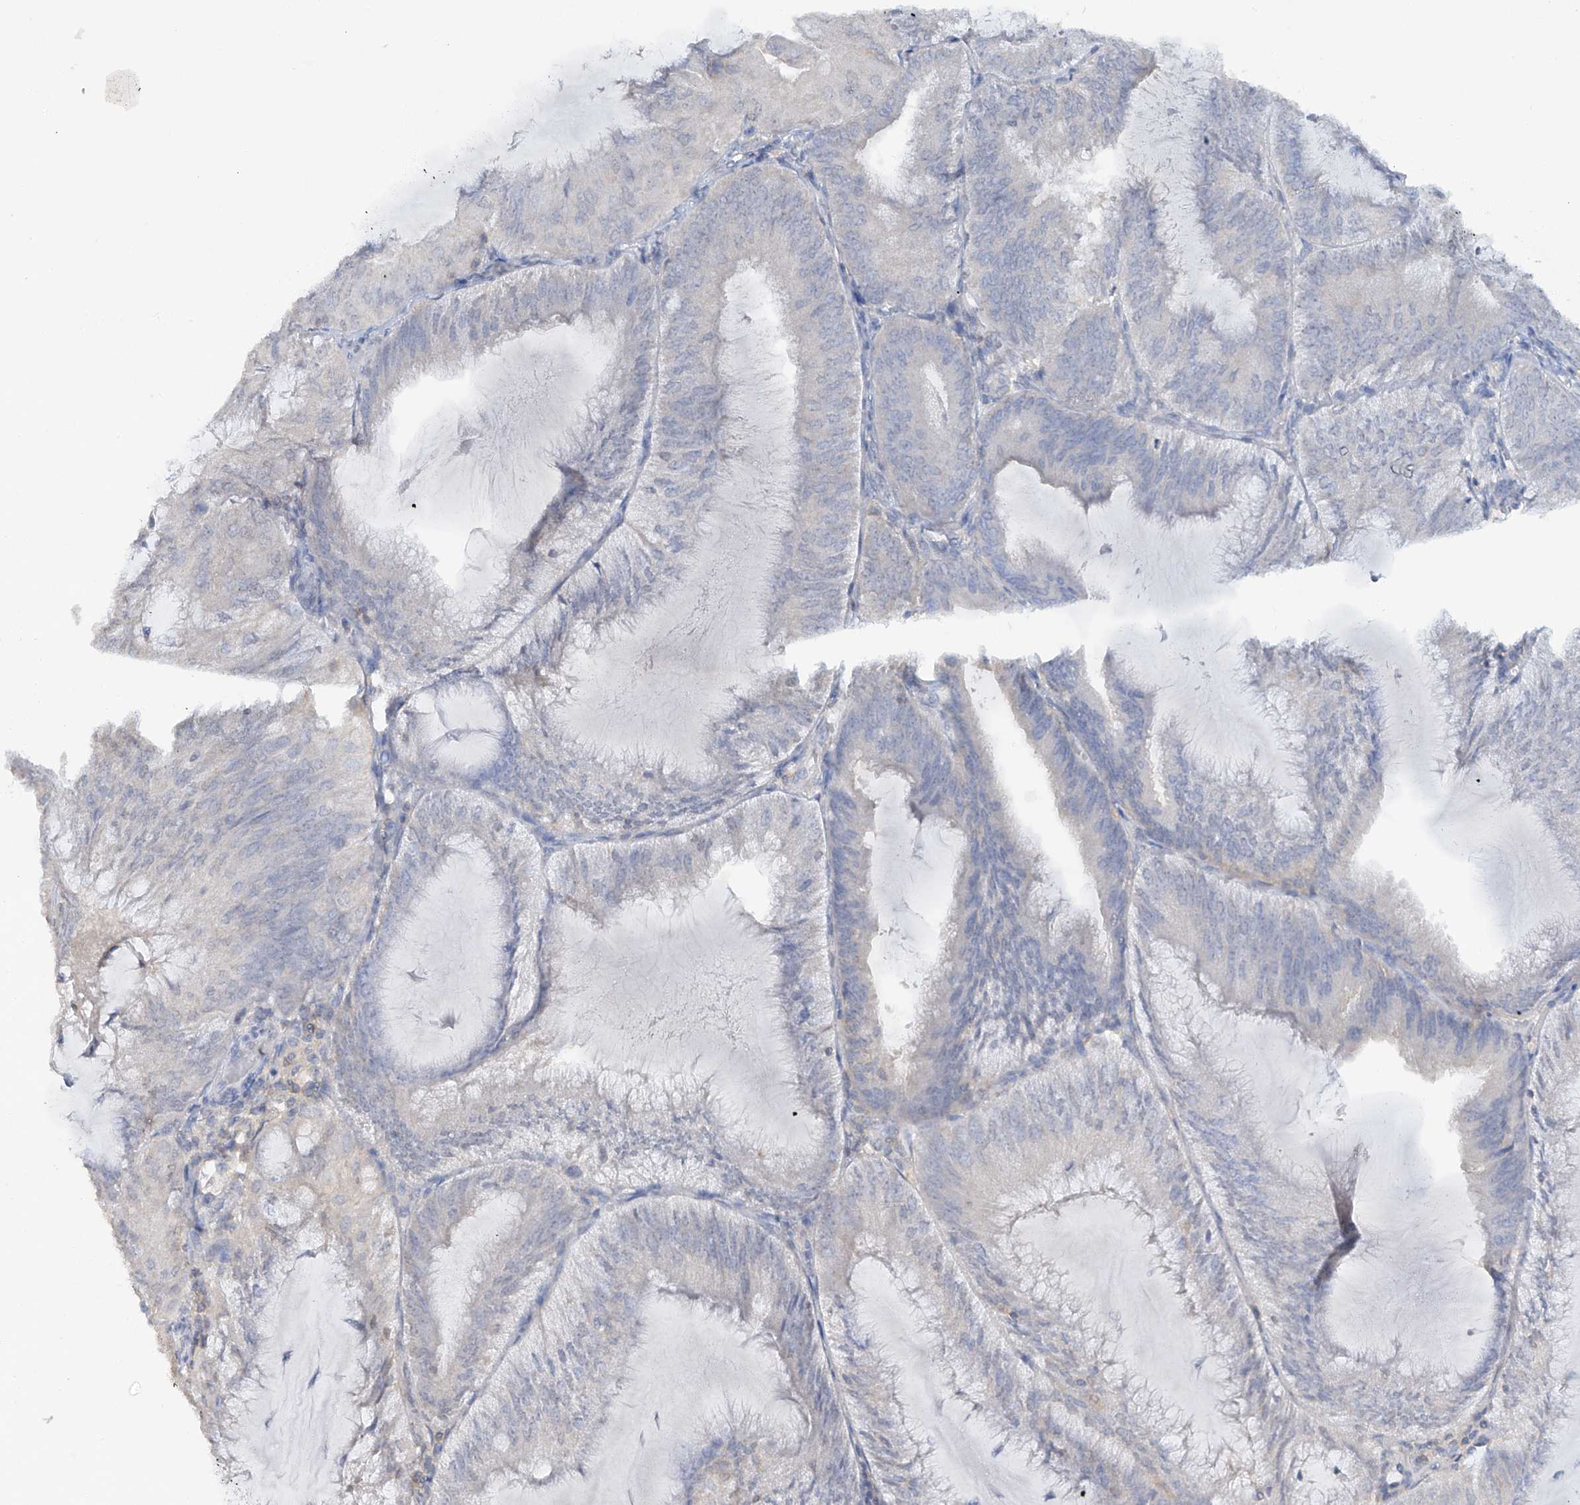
{"staining": {"intensity": "negative", "quantity": "none", "location": "none"}, "tissue": "endometrial cancer", "cell_type": "Tumor cells", "image_type": "cancer", "snomed": [{"axis": "morphology", "description": "Adenocarcinoma, NOS"}, {"axis": "topography", "description": "Endometrium"}], "caption": "This is an IHC image of human endometrial cancer. There is no staining in tumor cells.", "gene": "HAS3", "patient": {"sex": "female", "age": 81}}